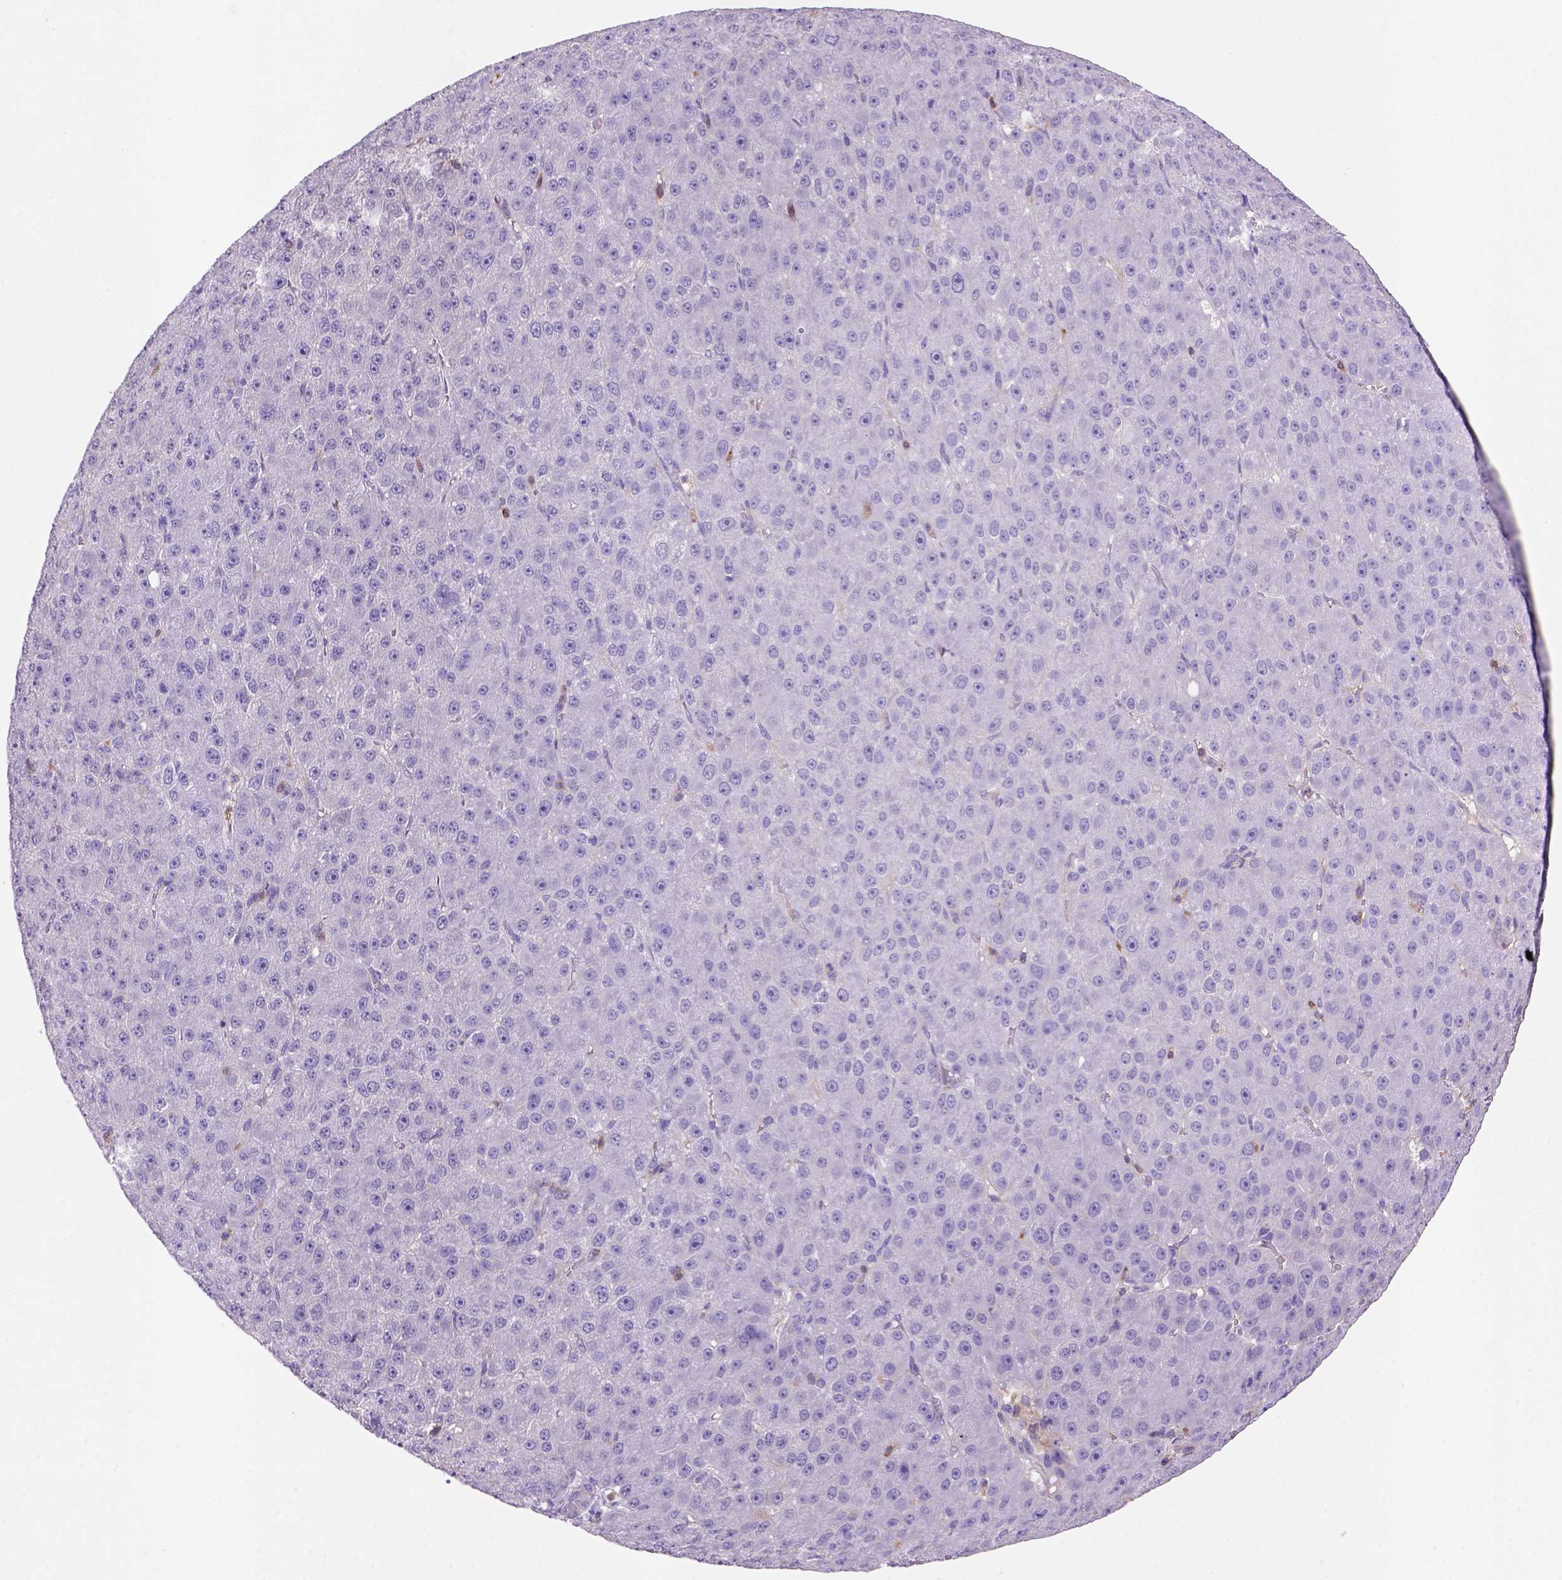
{"staining": {"intensity": "negative", "quantity": "none", "location": "none"}, "tissue": "liver cancer", "cell_type": "Tumor cells", "image_type": "cancer", "snomed": [{"axis": "morphology", "description": "Carcinoma, Hepatocellular, NOS"}, {"axis": "topography", "description": "Liver"}], "caption": "A high-resolution histopathology image shows immunohistochemistry (IHC) staining of hepatocellular carcinoma (liver), which shows no significant staining in tumor cells.", "gene": "INPP5D", "patient": {"sex": "male", "age": 67}}